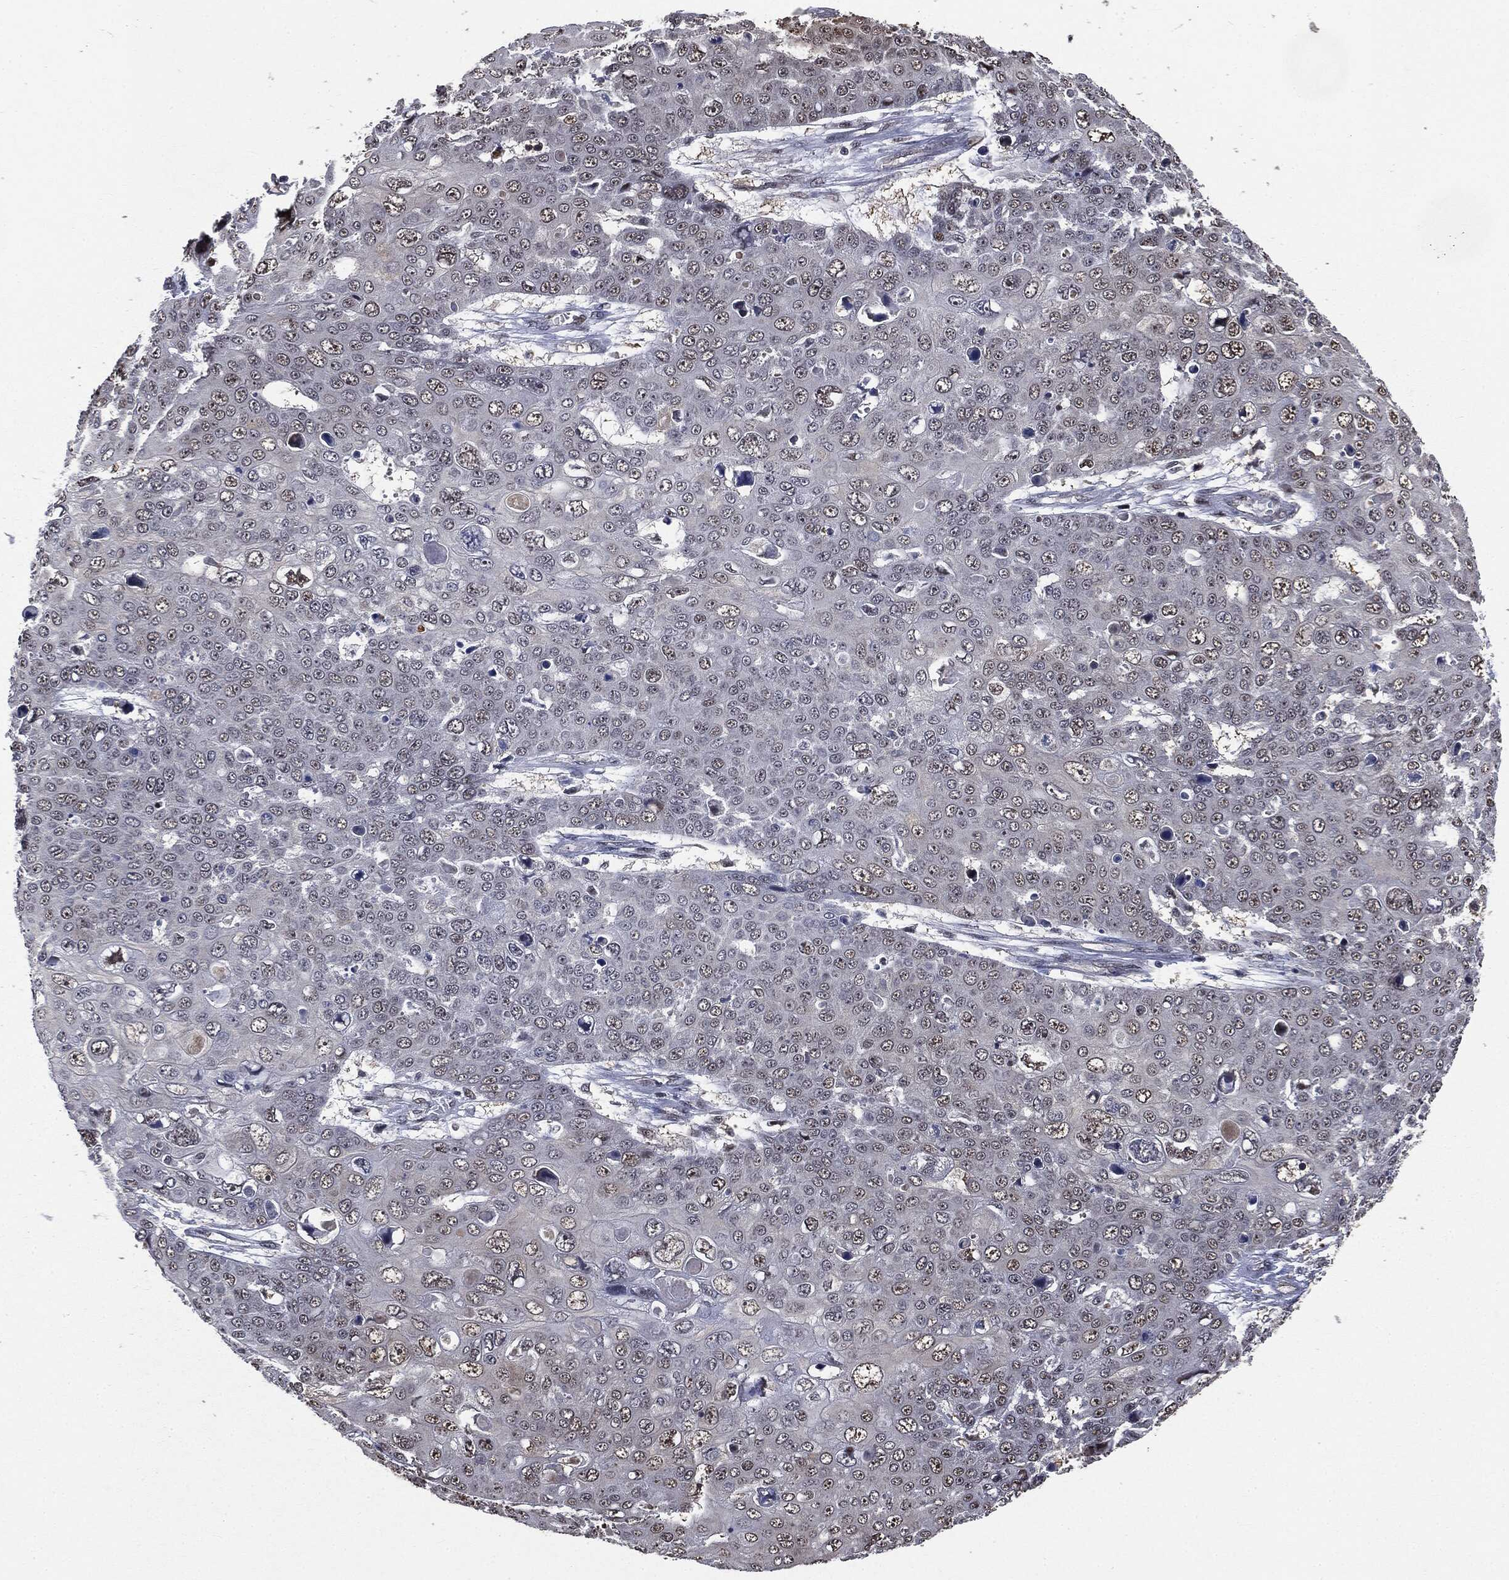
{"staining": {"intensity": "moderate", "quantity": "<25%", "location": "nuclear"}, "tissue": "skin cancer", "cell_type": "Tumor cells", "image_type": "cancer", "snomed": [{"axis": "morphology", "description": "Squamous cell carcinoma, NOS"}, {"axis": "topography", "description": "Skin"}], "caption": "Protein staining of skin cancer (squamous cell carcinoma) tissue exhibits moderate nuclear positivity in approximately <25% of tumor cells. The protein is shown in brown color, while the nuclei are stained blue.", "gene": "SHLD2", "patient": {"sex": "male", "age": 71}}